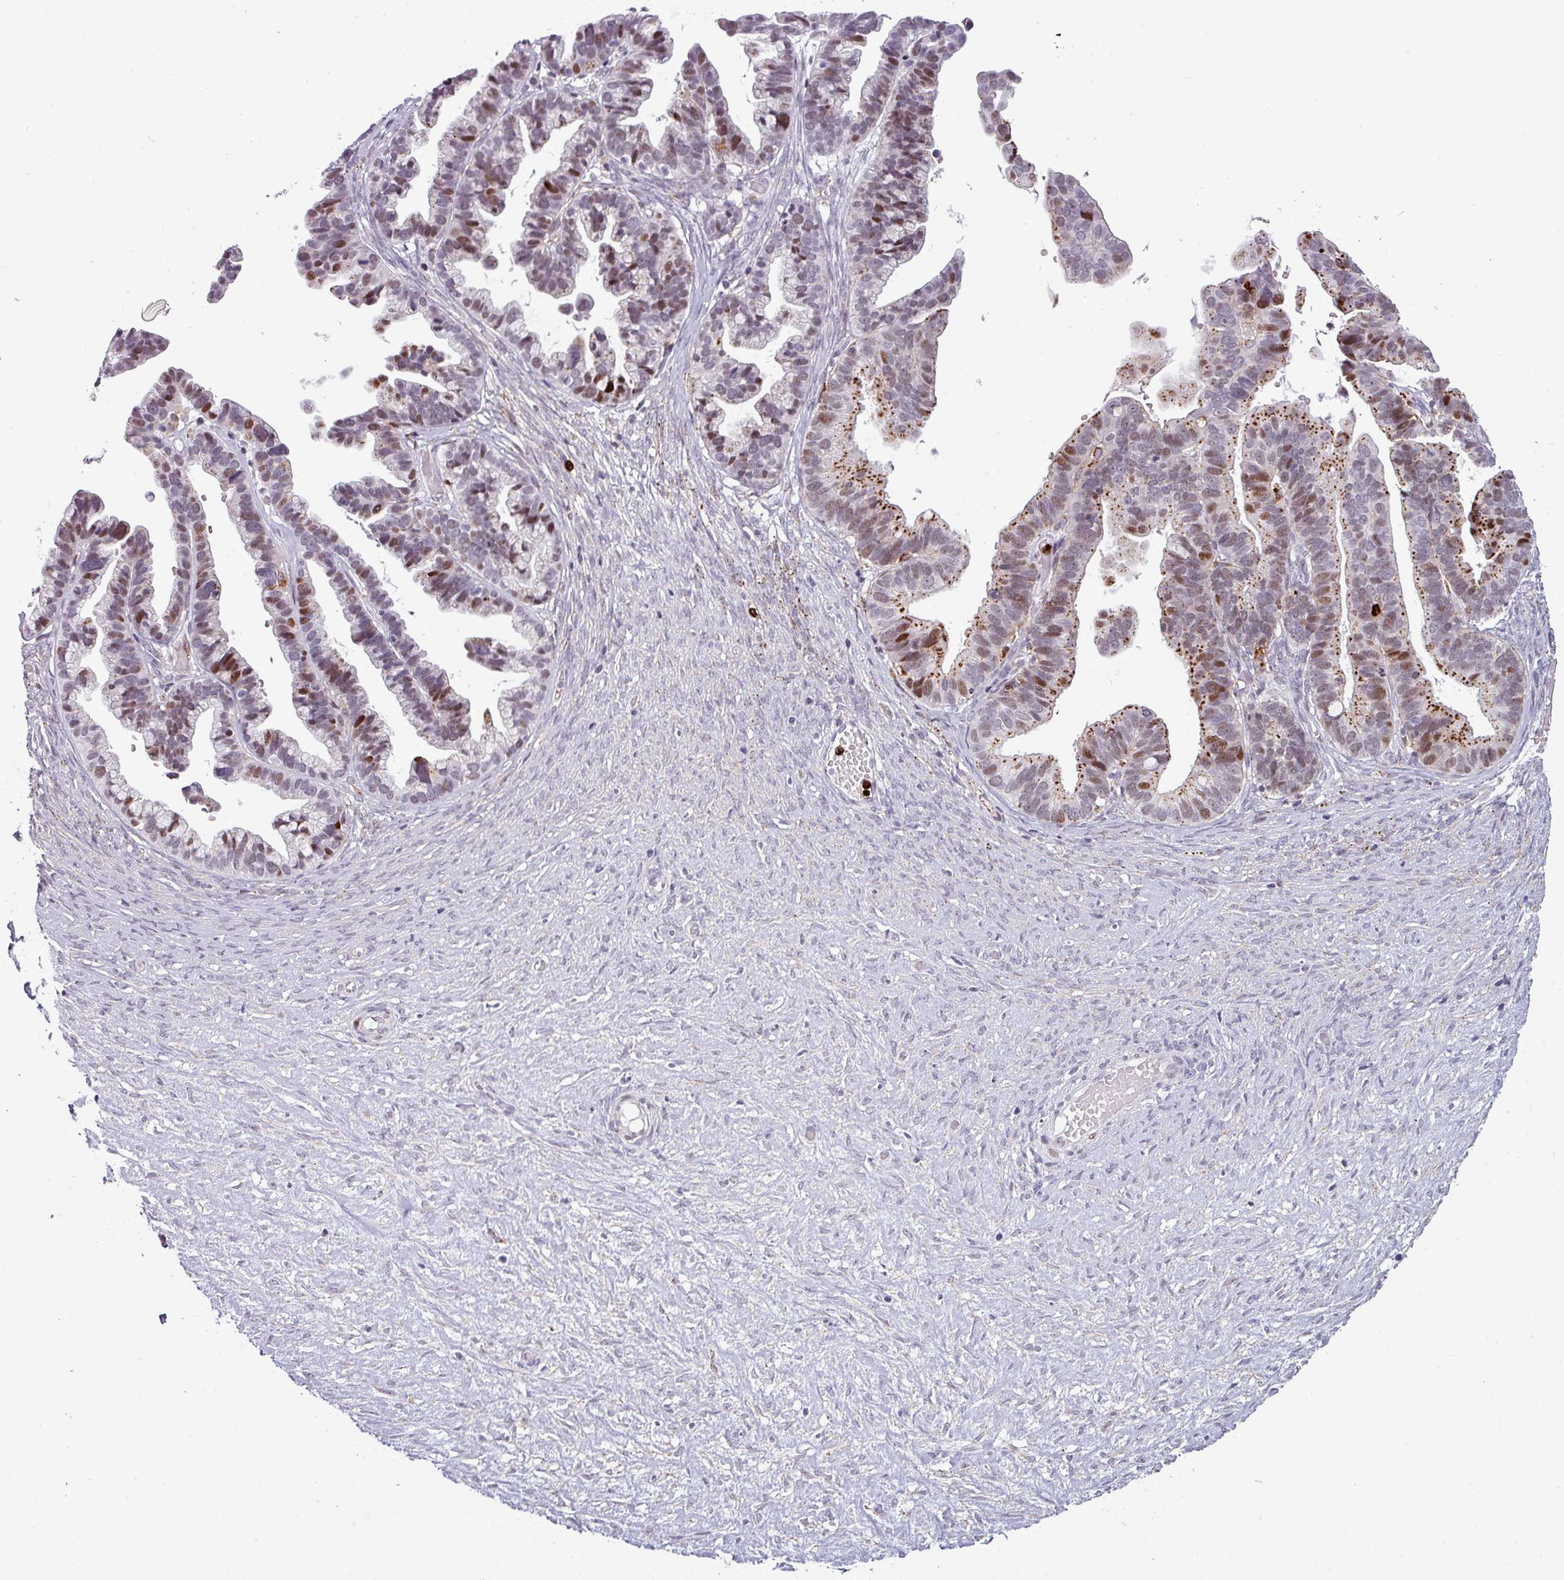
{"staining": {"intensity": "moderate", "quantity": "25%-75%", "location": "cytoplasmic/membranous,nuclear"}, "tissue": "ovarian cancer", "cell_type": "Tumor cells", "image_type": "cancer", "snomed": [{"axis": "morphology", "description": "Cystadenocarcinoma, serous, NOS"}, {"axis": "topography", "description": "Ovary"}], "caption": "Immunohistochemistry (IHC) histopathology image of neoplastic tissue: ovarian cancer (serous cystadenocarcinoma) stained using immunohistochemistry reveals medium levels of moderate protein expression localized specifically in the cytoplasmic/membranous and nuclear of tumor cells, appearing as a cytoplasmic/membranous and nuclear brown color.", "gene": "TMEFF1", "patient": {"sex": "female", "age": 56}}